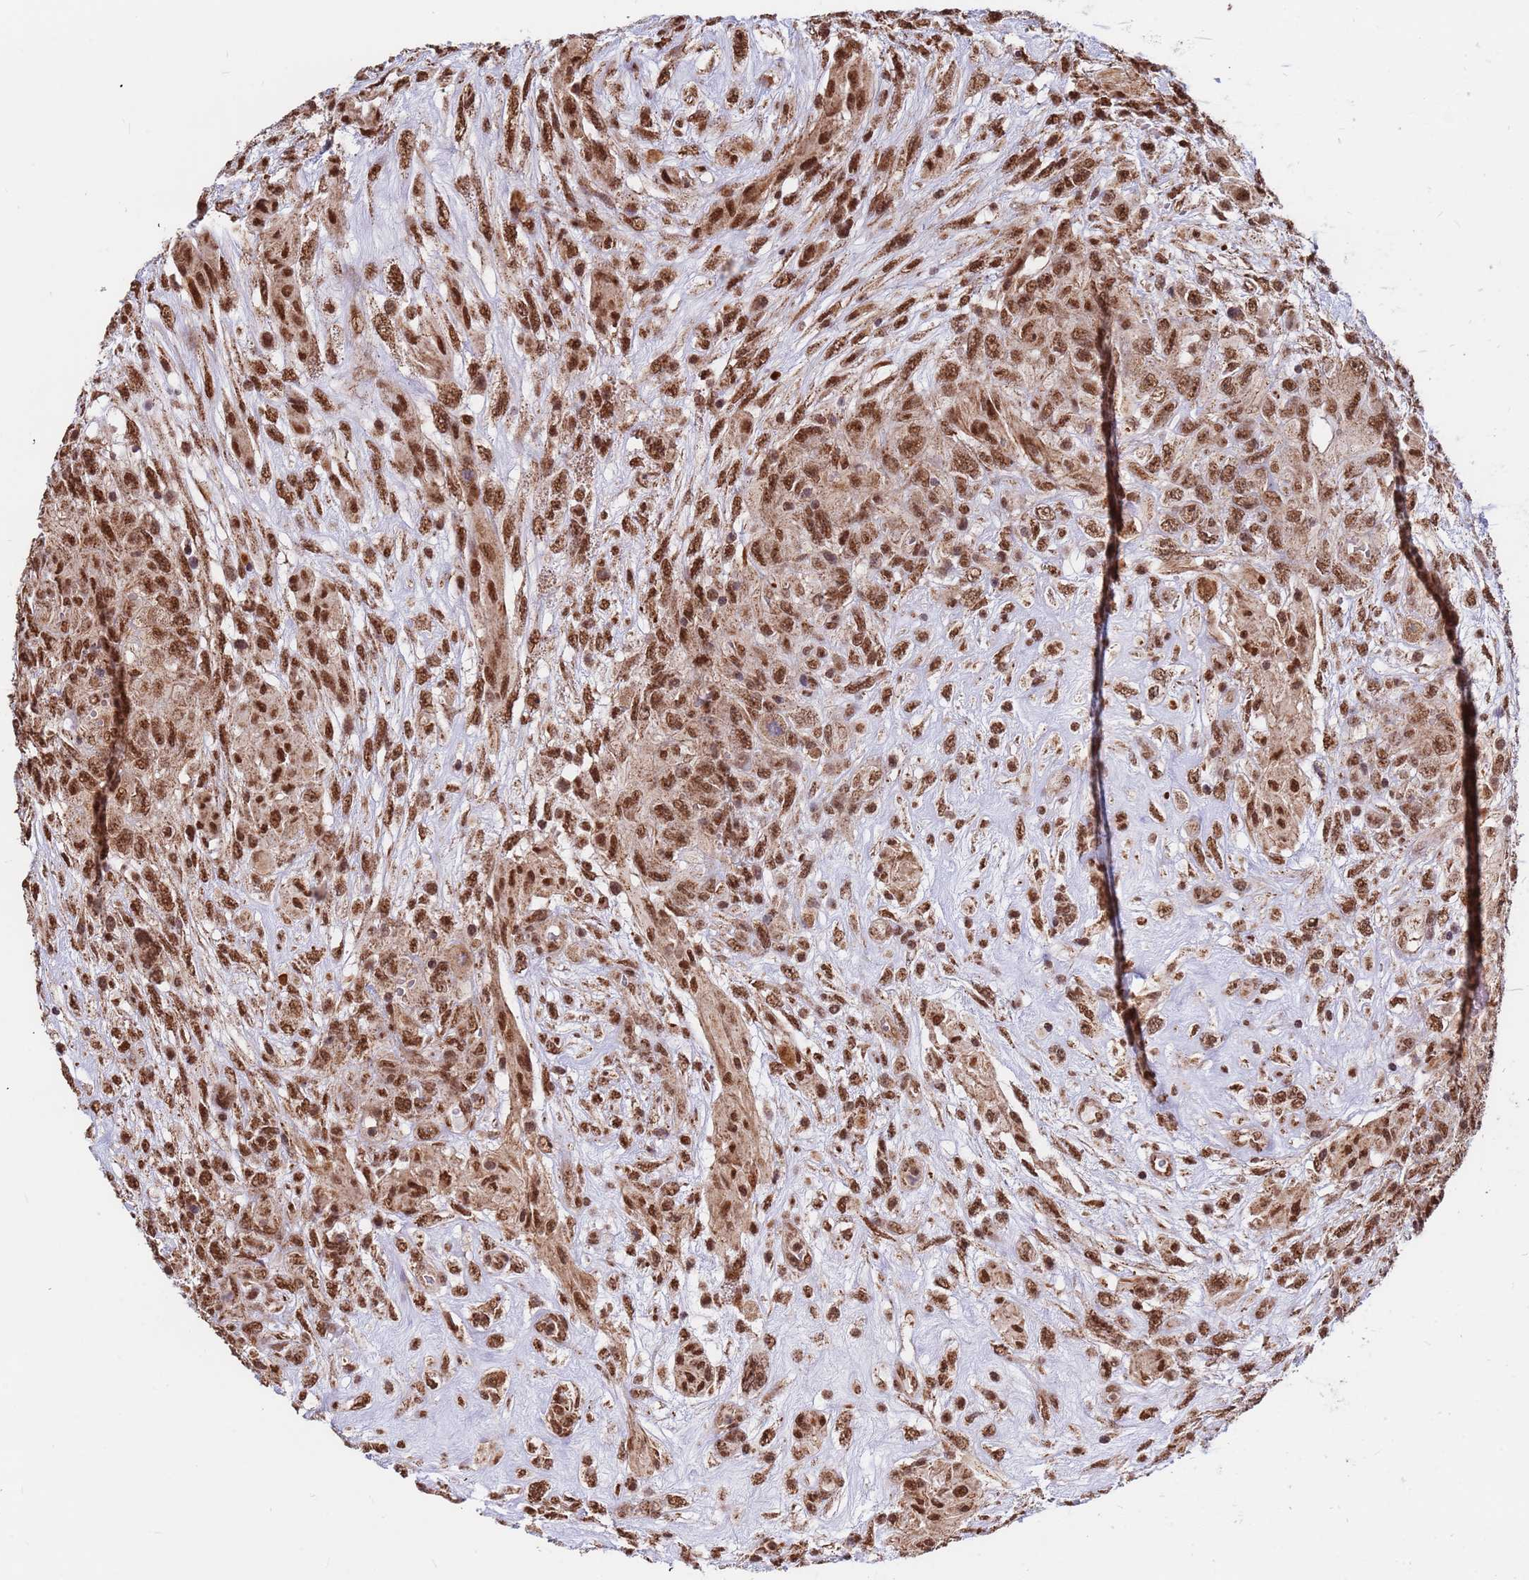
{"staining": {"intensity": "strong", "quantity": ">75%", "location": "cytoplasmic/membranous,nuclear"}, "tissue": "glioma", "cell_type": "Tumor cells", "image_type": "cancer", "snomed": [{"axis": "morphology", "description": "Glioma, malignant, High grade"}, {"axis": "topography", "description": "Brain"}], "caption": "High-magnification brightfield microscopy of glioma stained with DAB (3,3'-diaminobenzidine) (brown) and counterstained with hematoxylin (blue). tumor cells exhibit strong cytoplasmic/membranous and nuclear positivity is present in approximately>75% of cells. (DAB = brown stain, brightfield microscopy at high magnification).", "gene": "DENND2B", "patient": {"sex": "male", "age": 61}}